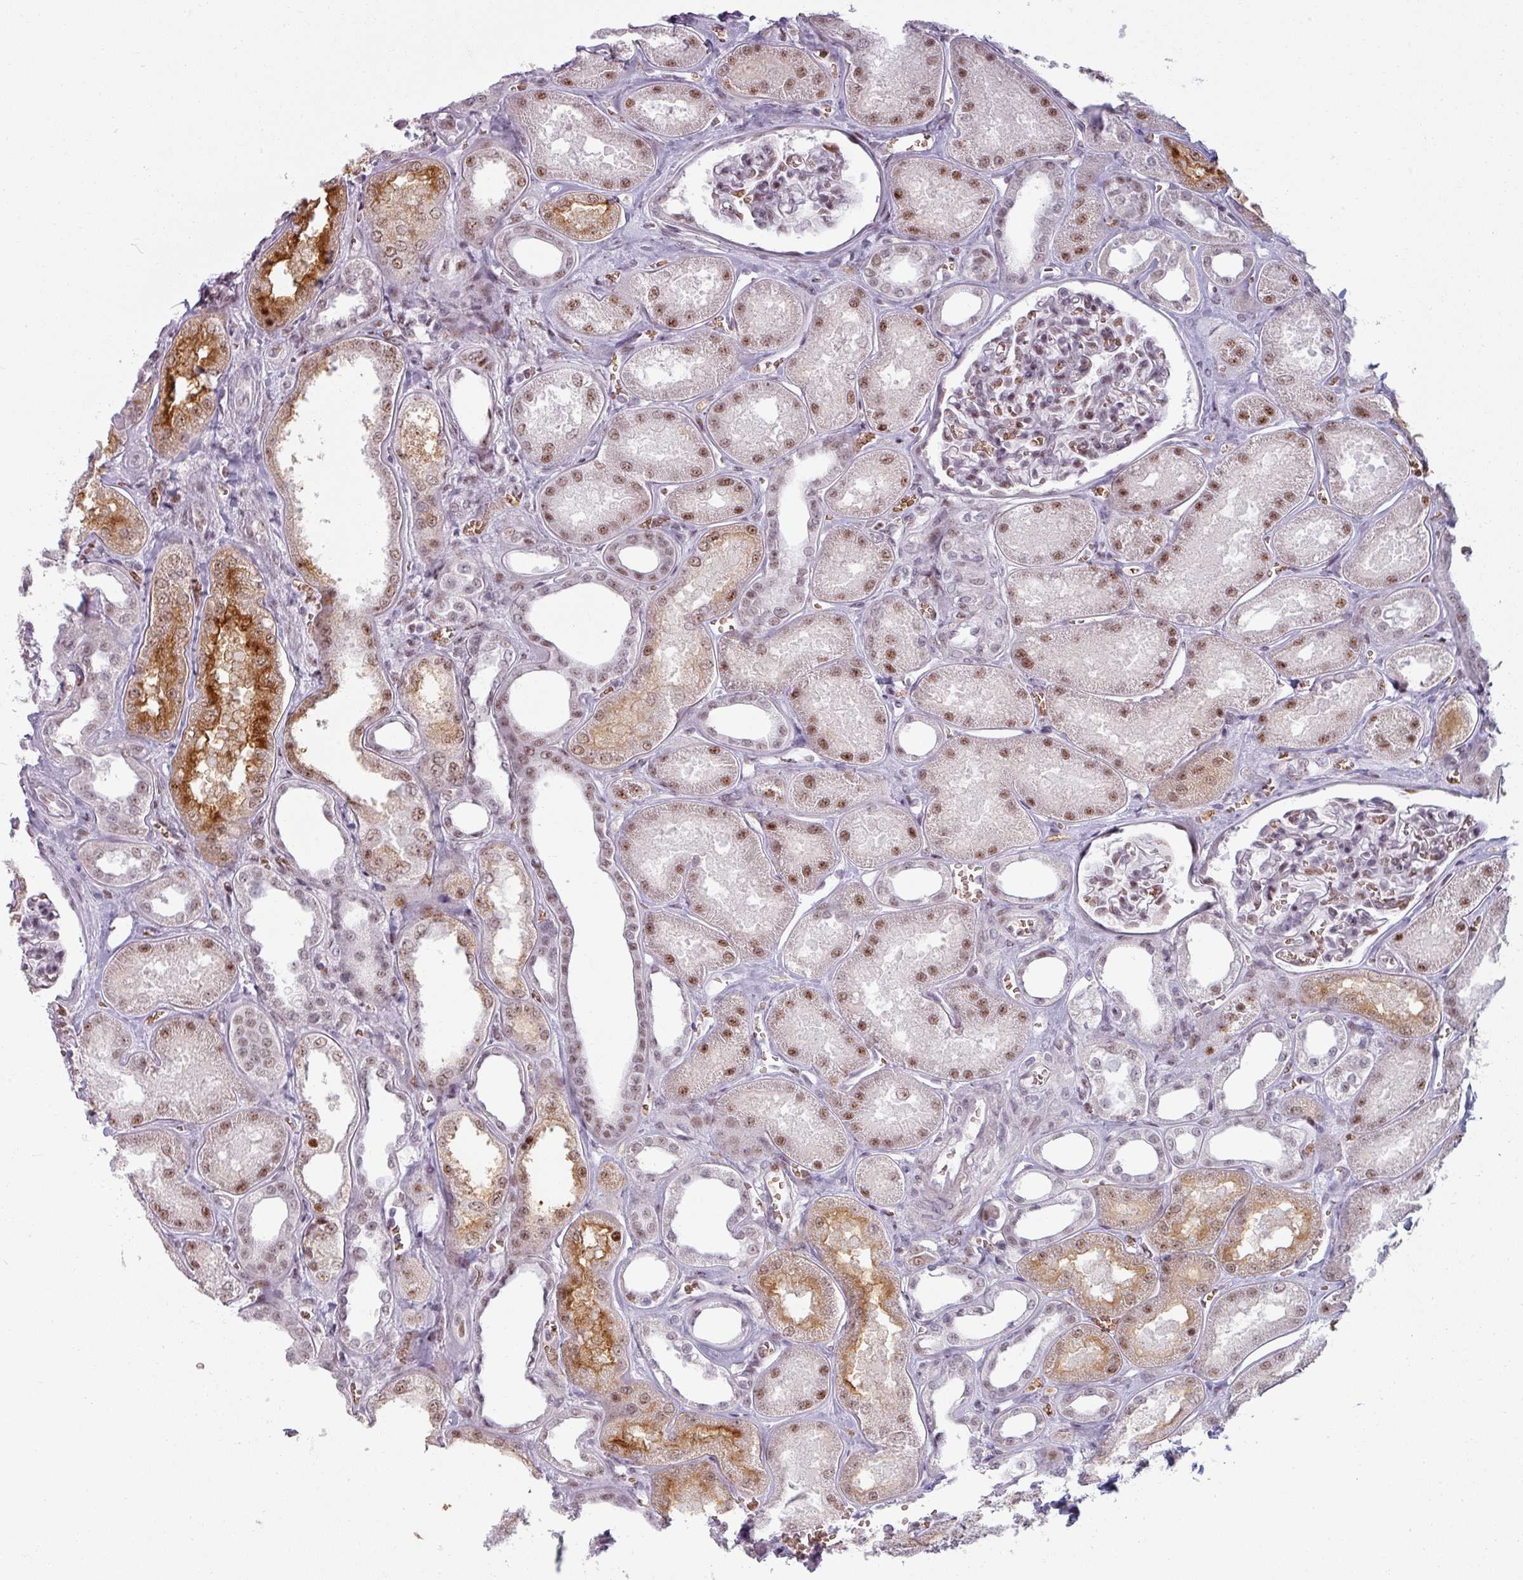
{"staining": {"intensity": "moderate", "quantity": "25%-75%", "location": "nuclear"}, "tissue": "kidney", "cell_type": "Cells in glomeruli", "image_type": "normal", "snomed": [{"axis": "morphology", "description": "Normal tissue, NOS"}, {"axis": "morphology", "description": "Adenocarcinoma, NOS"}, {"axis": "topography", "description": "Kidney"}], "caption": "Immunohistochemical staining of unremarkable kidney reveals 25%-75% levels of moderate nuclear protein expression in about 25%-75% of cells in glomeruli. (IHC, brightfield microscopy, high magnification).", "gene": "NCOR1", "patient": {"sex": "female", "age": 68}}